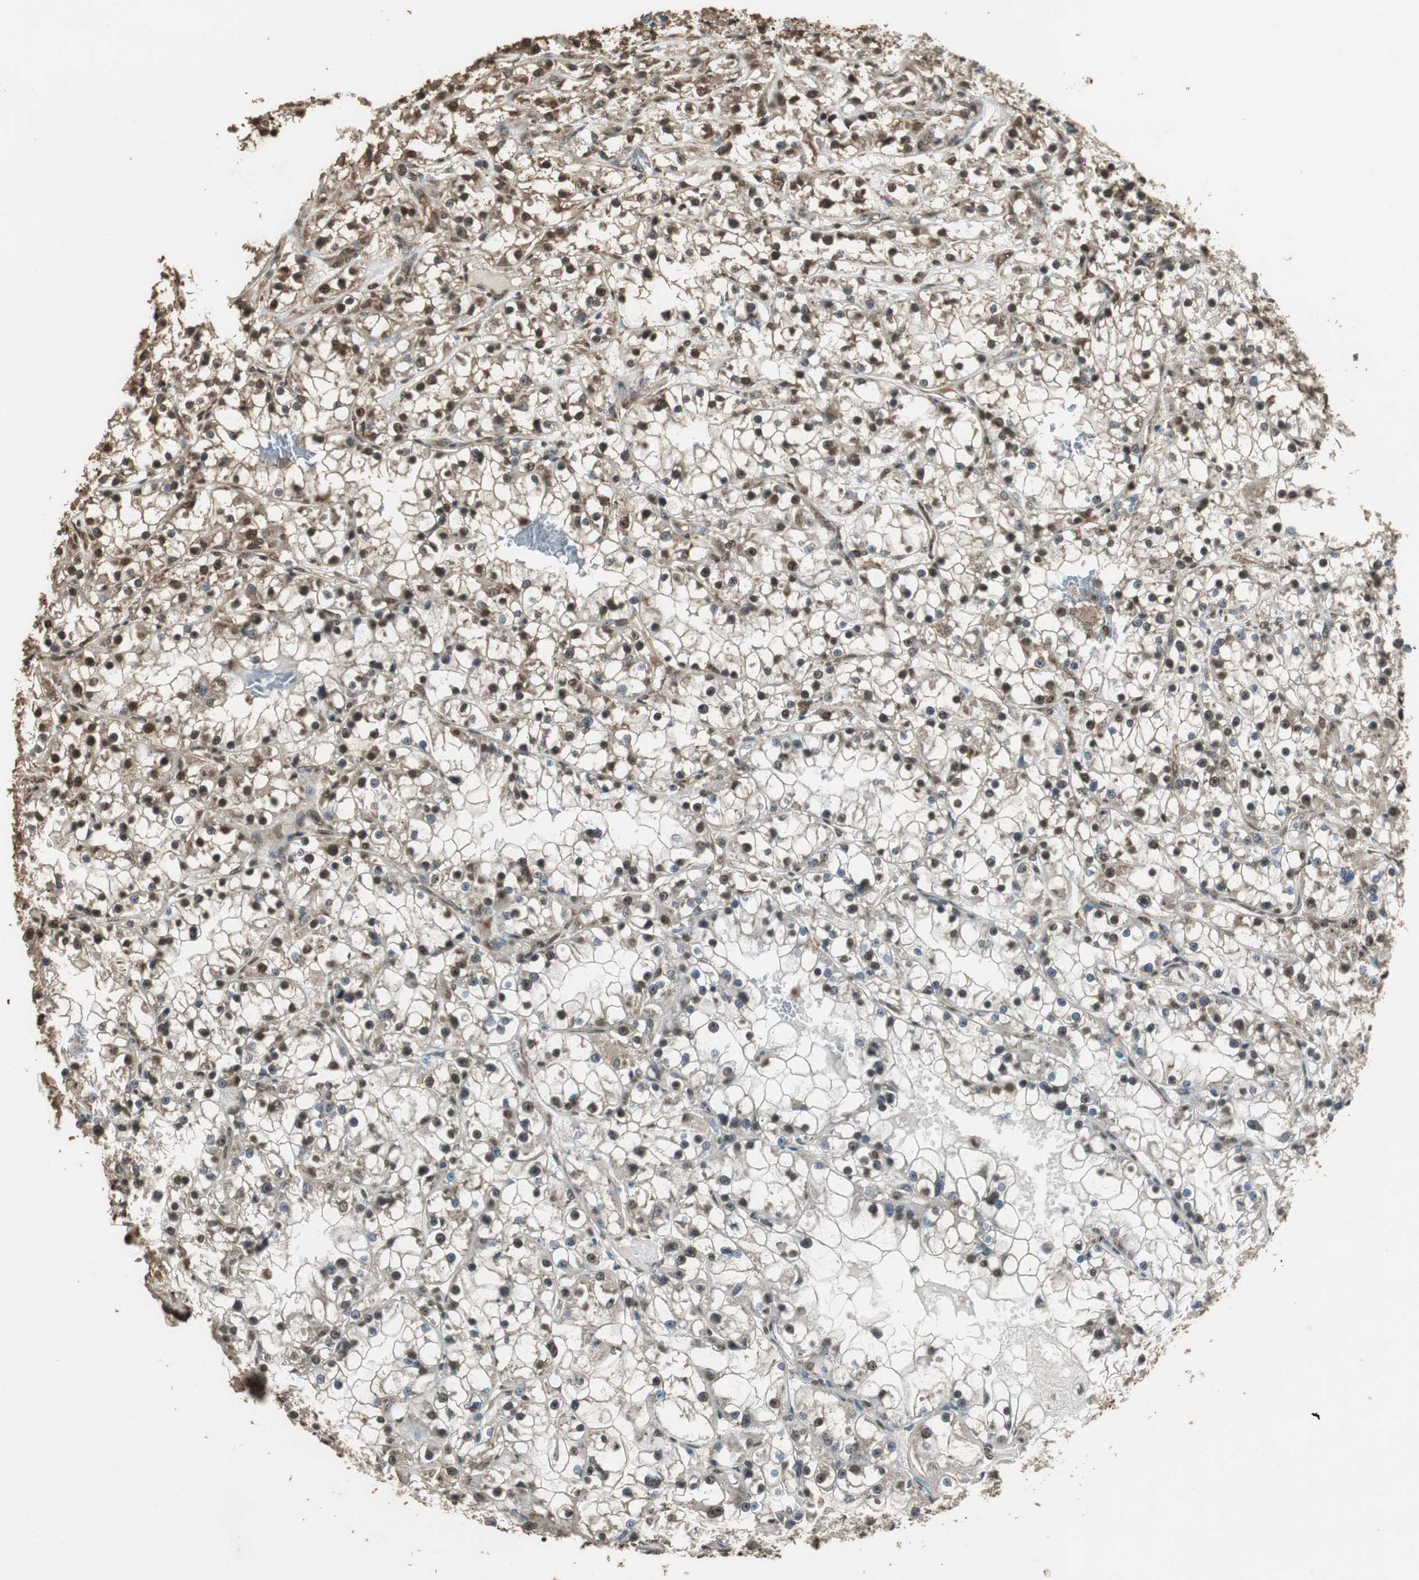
{"staining": {"intensity": "strong", "quantity": ">75%", "location": "cytoplasmic/membranous,nuclear"}, "tissue": "renal cancer", "cell_type": "Tumor cells", "image_type": "cancer", "snomed": [{"axis": "morphology", "description": "Adenocarcinoma, NOS"}, {"axis": "topography", "description": "Kidney"}], "caption": "There is high levels of strong cytoplasmic/membranous and nuclear positivity in tumor cells of renal adenocarcinoma, as demonstrated by immunohistochemical staining (brown color).", "gene": "PPP1R13B", "patient": {"sex": "female", "age": 52}}